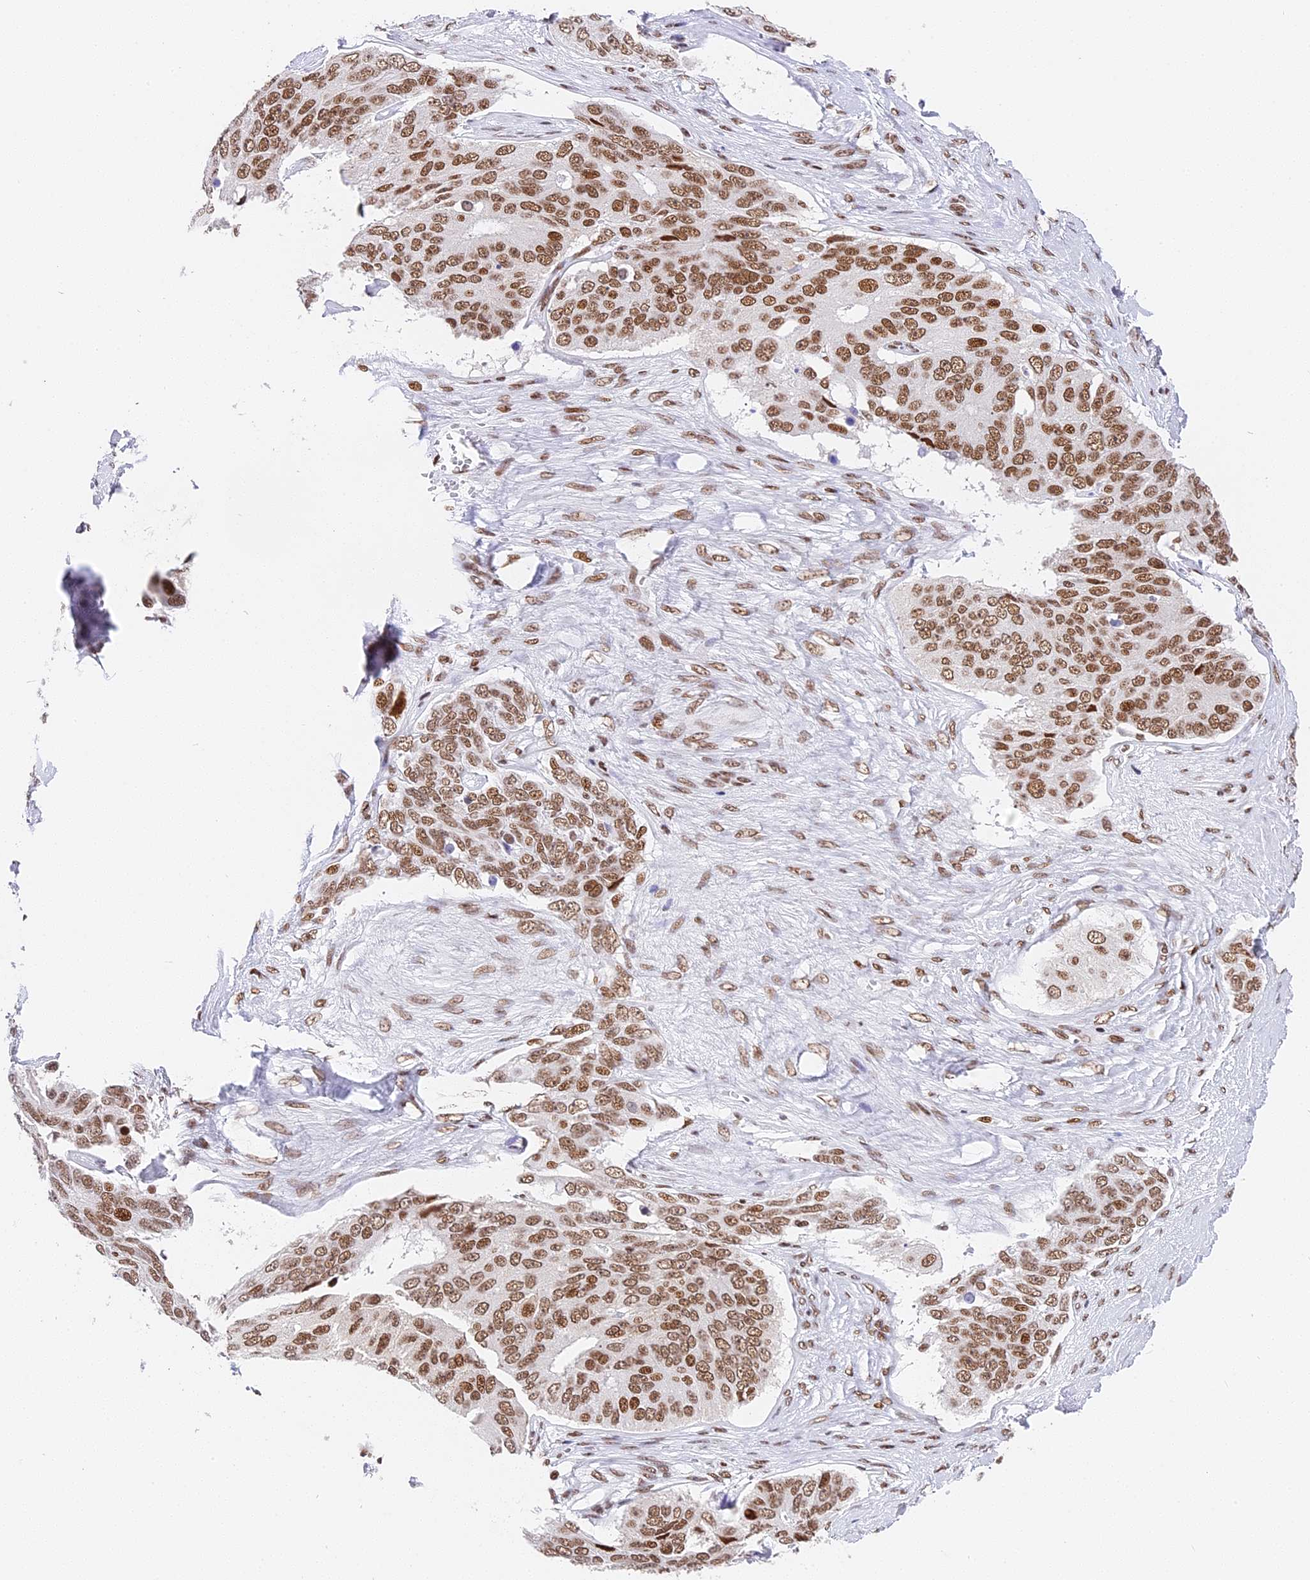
{"staining": {"intensity": "moderate", "quantity": ">75%", "location": "nuclear"}, "tissue": "ovarian cancer", "cell_type": "Tumor cells", "image_type": "cancer", "snomed": [{"axis": "morphology", "description": "Carcinoma, endometroid"}, {"axis": "topography", "description": "Ovary"}], "caption": "The histopathology image exhibits immunohistochemical staining of endometroid carcinoma (ovarian). There is moderate nuclear positivity is seen in approximately >75% of tumor cells.", "gene": "SBNO1", "patient": {"sex": "female", "age": 51}}